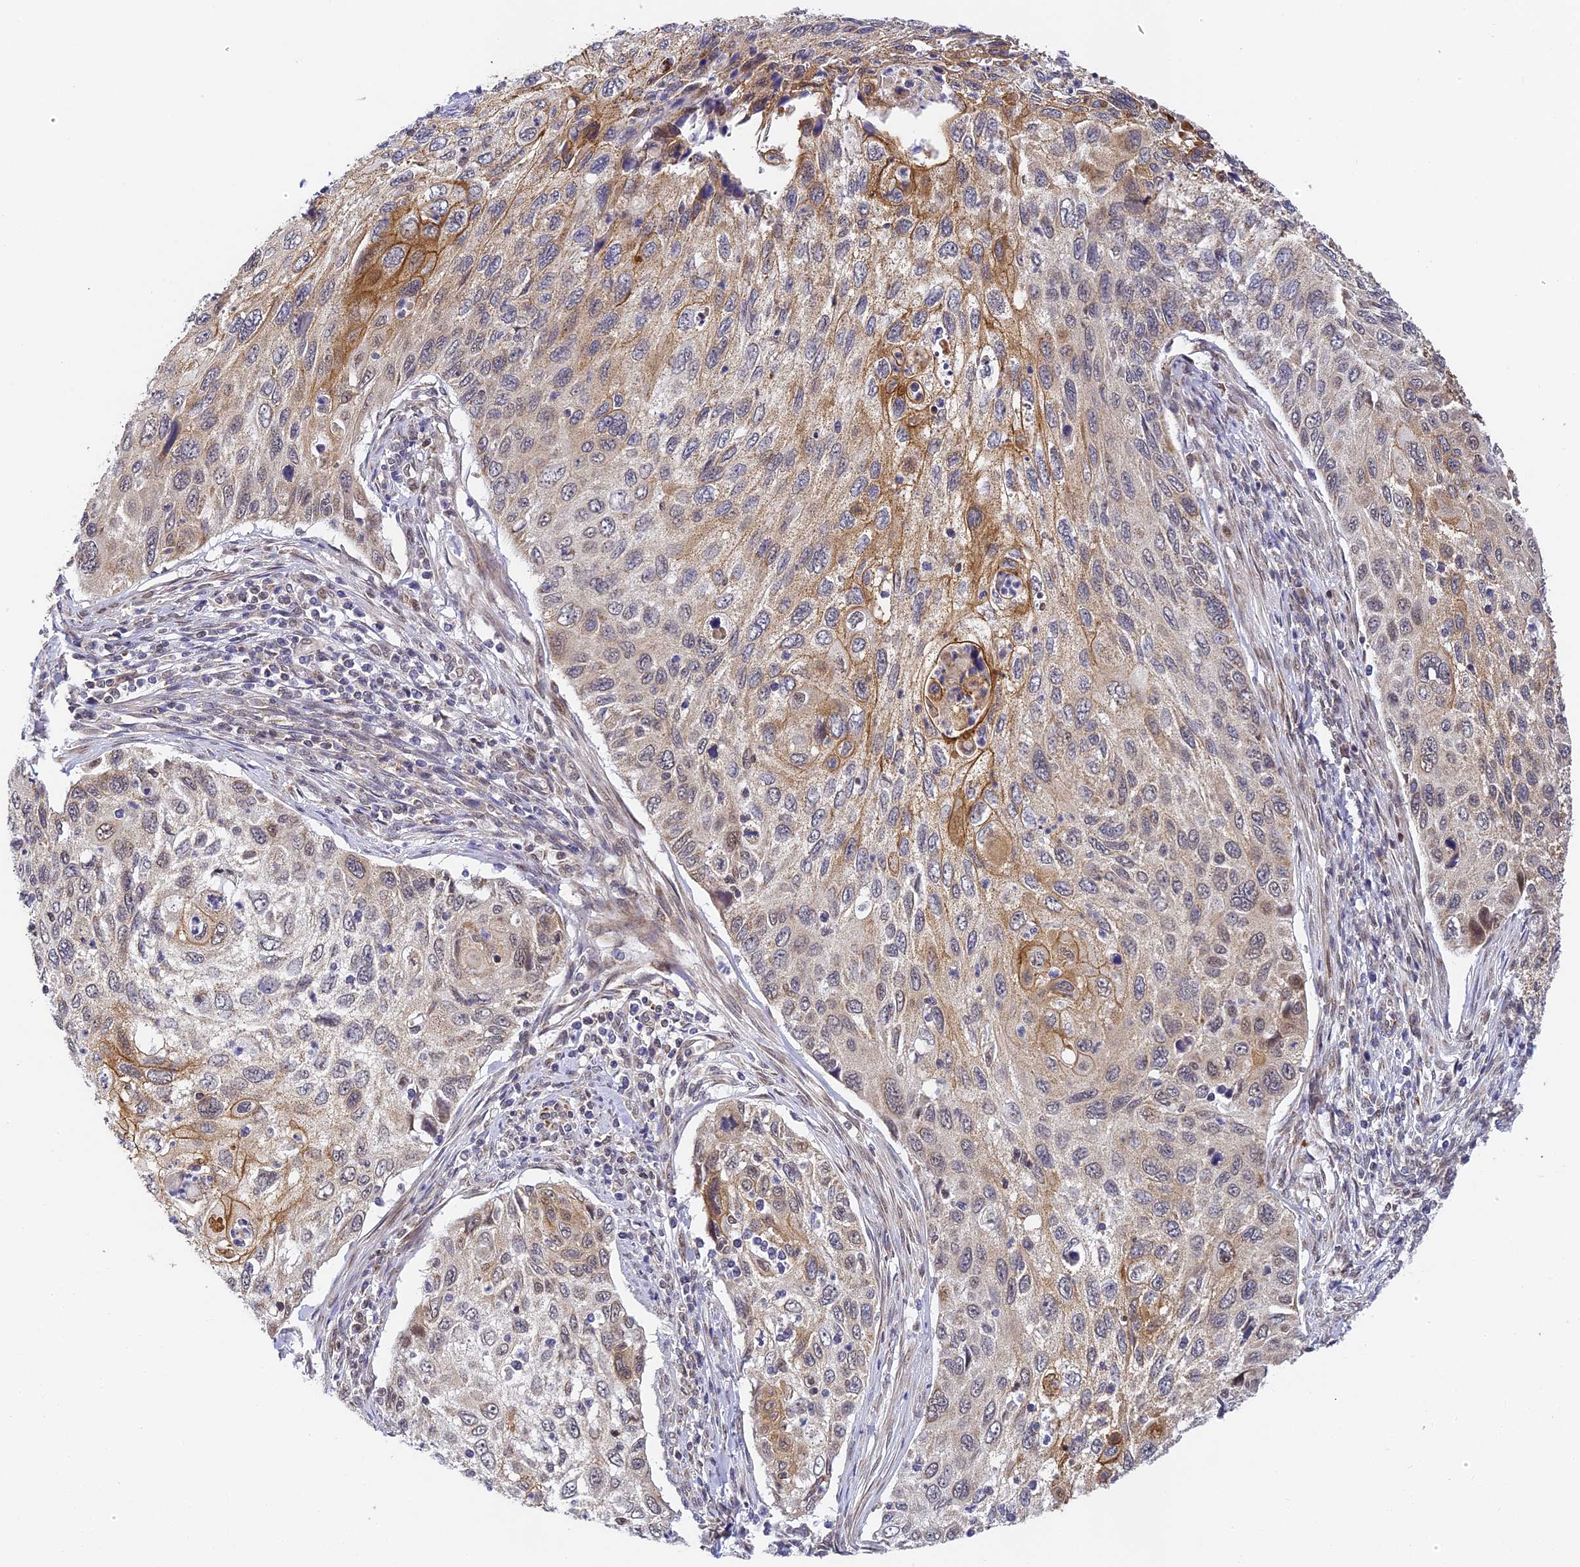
{"staining": {"intensity": "moderate", "quantity": "<25%", "location": "cytoplasmic/membranous,nuclear"}, "tissue": "cervical cancer", "cell_type": "Tumor cells", "image_type": "cancer", "snomed": [{"axis": "morphology", "description": "Squamous cell carcinoma, NOS"}, {"axis": "topography", "description": "Cervix"}], "caption": "Tumor cells display moderate cytoplasmic/membranous and nuclear positivity in about <25% of cells in cervical cancer.", "gene": "DNAAF10", "patient": {"sex": "female", "age": 70}}